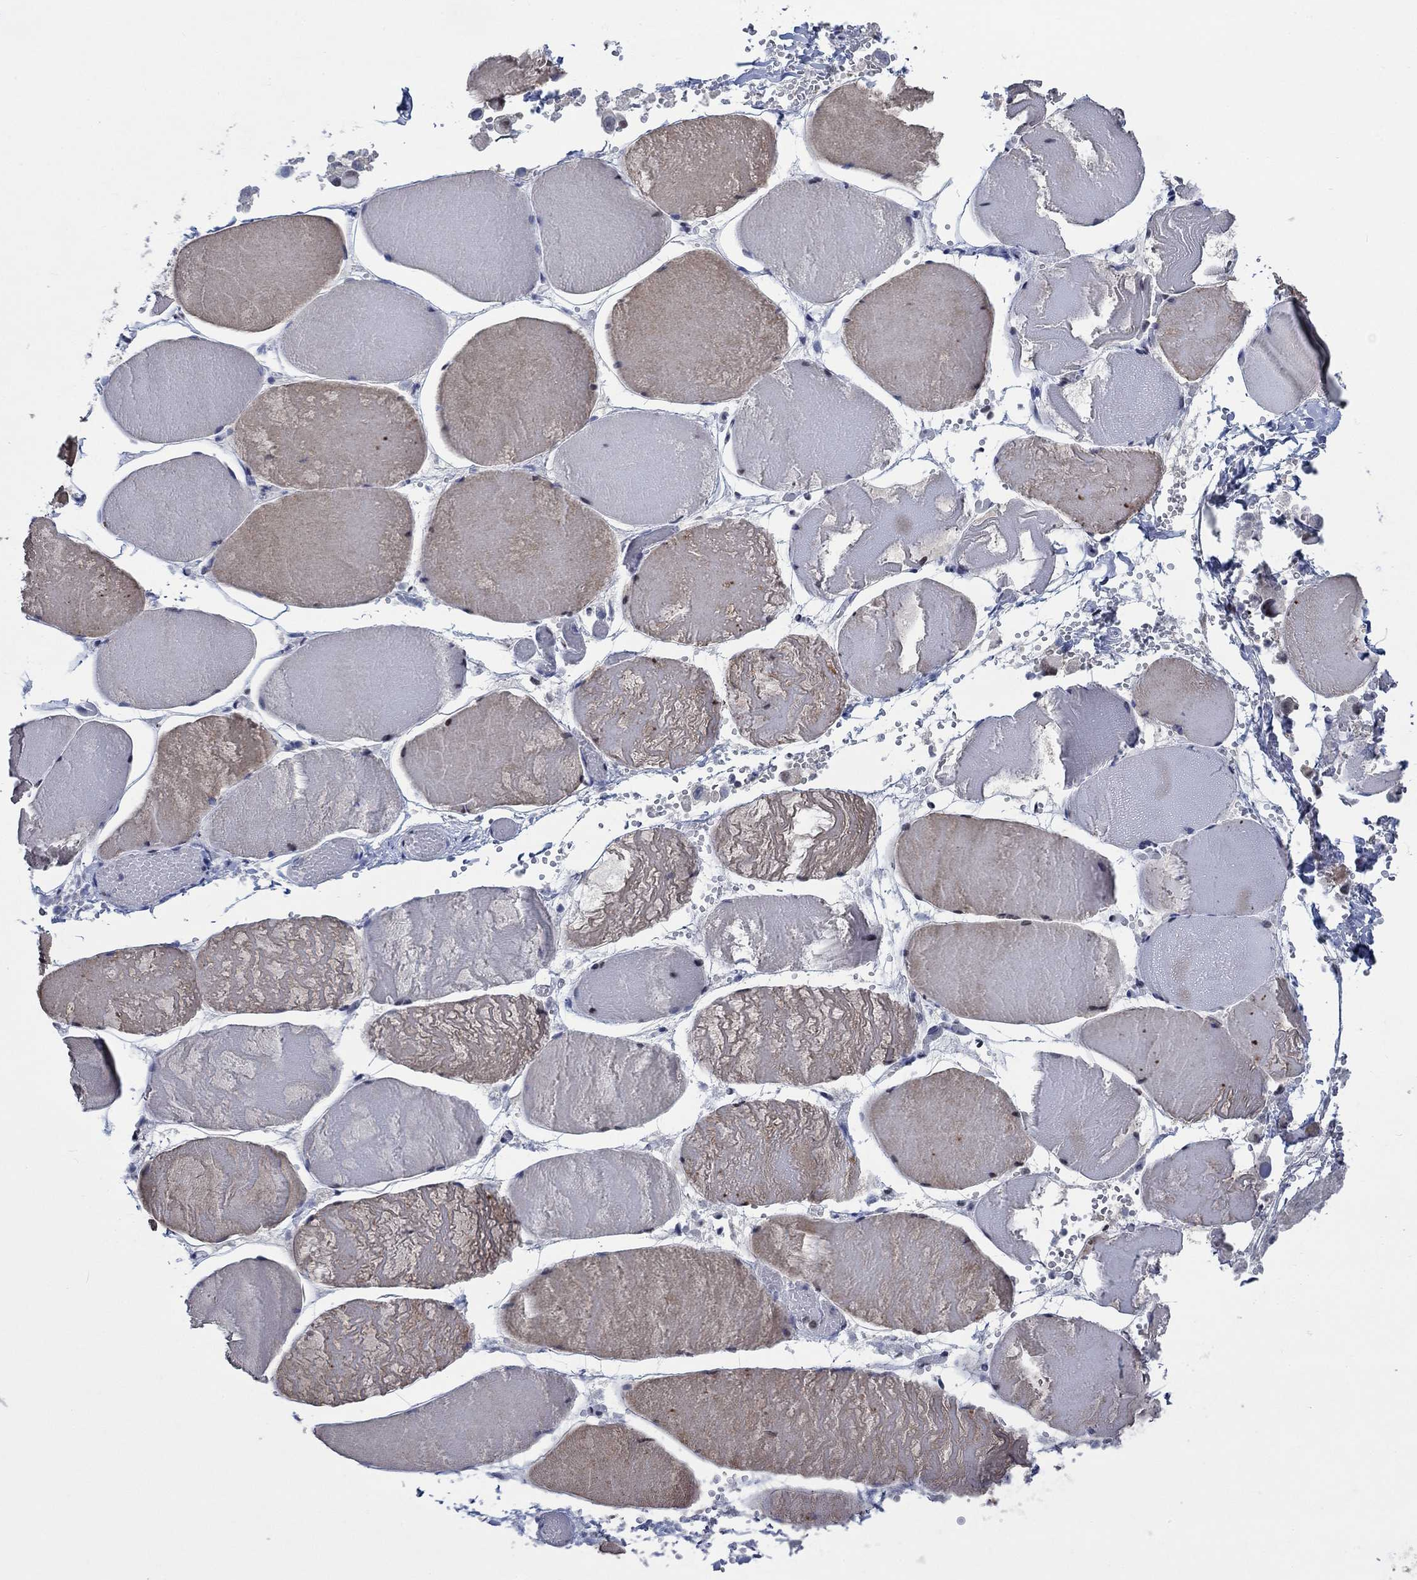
{"staining": {"intensity": "weak", "quantity": "25%-75%", "location": "cytoplasmic/membranous"}, "tissue": "skeletal muscle", "cell_type": "Myocytes", "image_type": "normal", "snomed": [{"axis": "morphology", "description": "Normal tissue, NOS"}, {"axis": "morphology", "description": "Malignant melanoma, Metastatic site"}, {"axis": "topography", "description": "Skeletal muscle"}], "caption": "This micrograph demonstrates immunohistochemistry (IHC) staining of normal skeletal muscle, with low weak cytoplasmic/membranous positivity in about 25%-75% of myocytes.", "gene": "HTN1", "patient": {"sex": "male", "age": 50}}